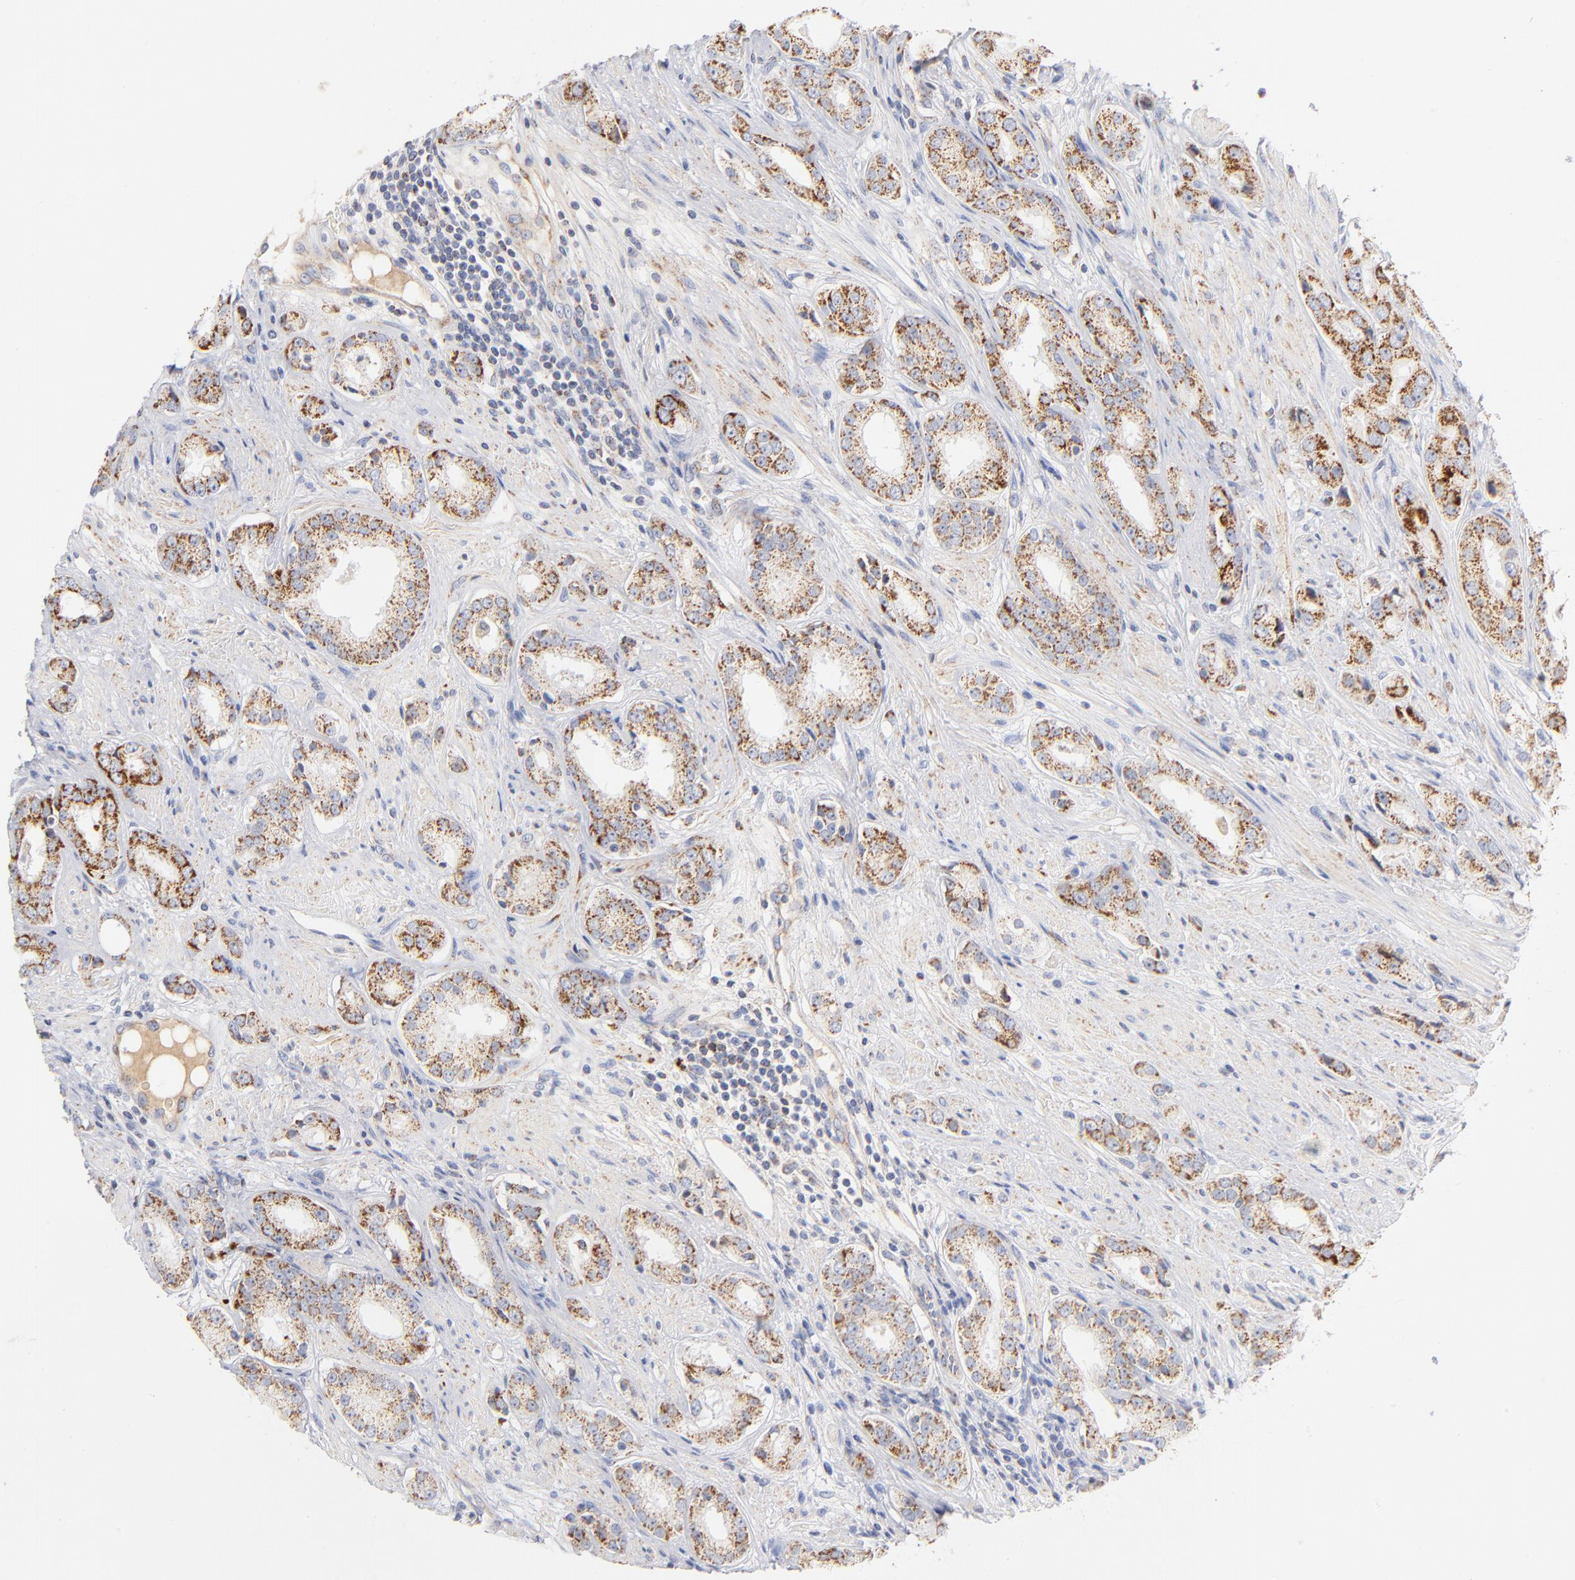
{"staining": {"intensity": "moderate", "quantity": ">75%", "location": "cytoplasmic/membranous"}, "tissue": "prostate cancer", "cell_type": "Tumor cells", "image_type": "cancer", "snomed": [{"axis": "morphology", "description": "Adenocarcinoma, Medium grade"}, {"axis": "topography", "description": "Prostate"}], "caption": "IHC histopathology image of neoplastic tissue: prostate cancer stained using immunohistochemistry (IHC) shows medium levels of moderate protein expression localized specifically in the cytoplasmic/membranous of tumor cells, appearing as a cytoplasmic/membranous brown color.", "gene": "DLAT", "patient": {"sex": "male", "age": 53}}